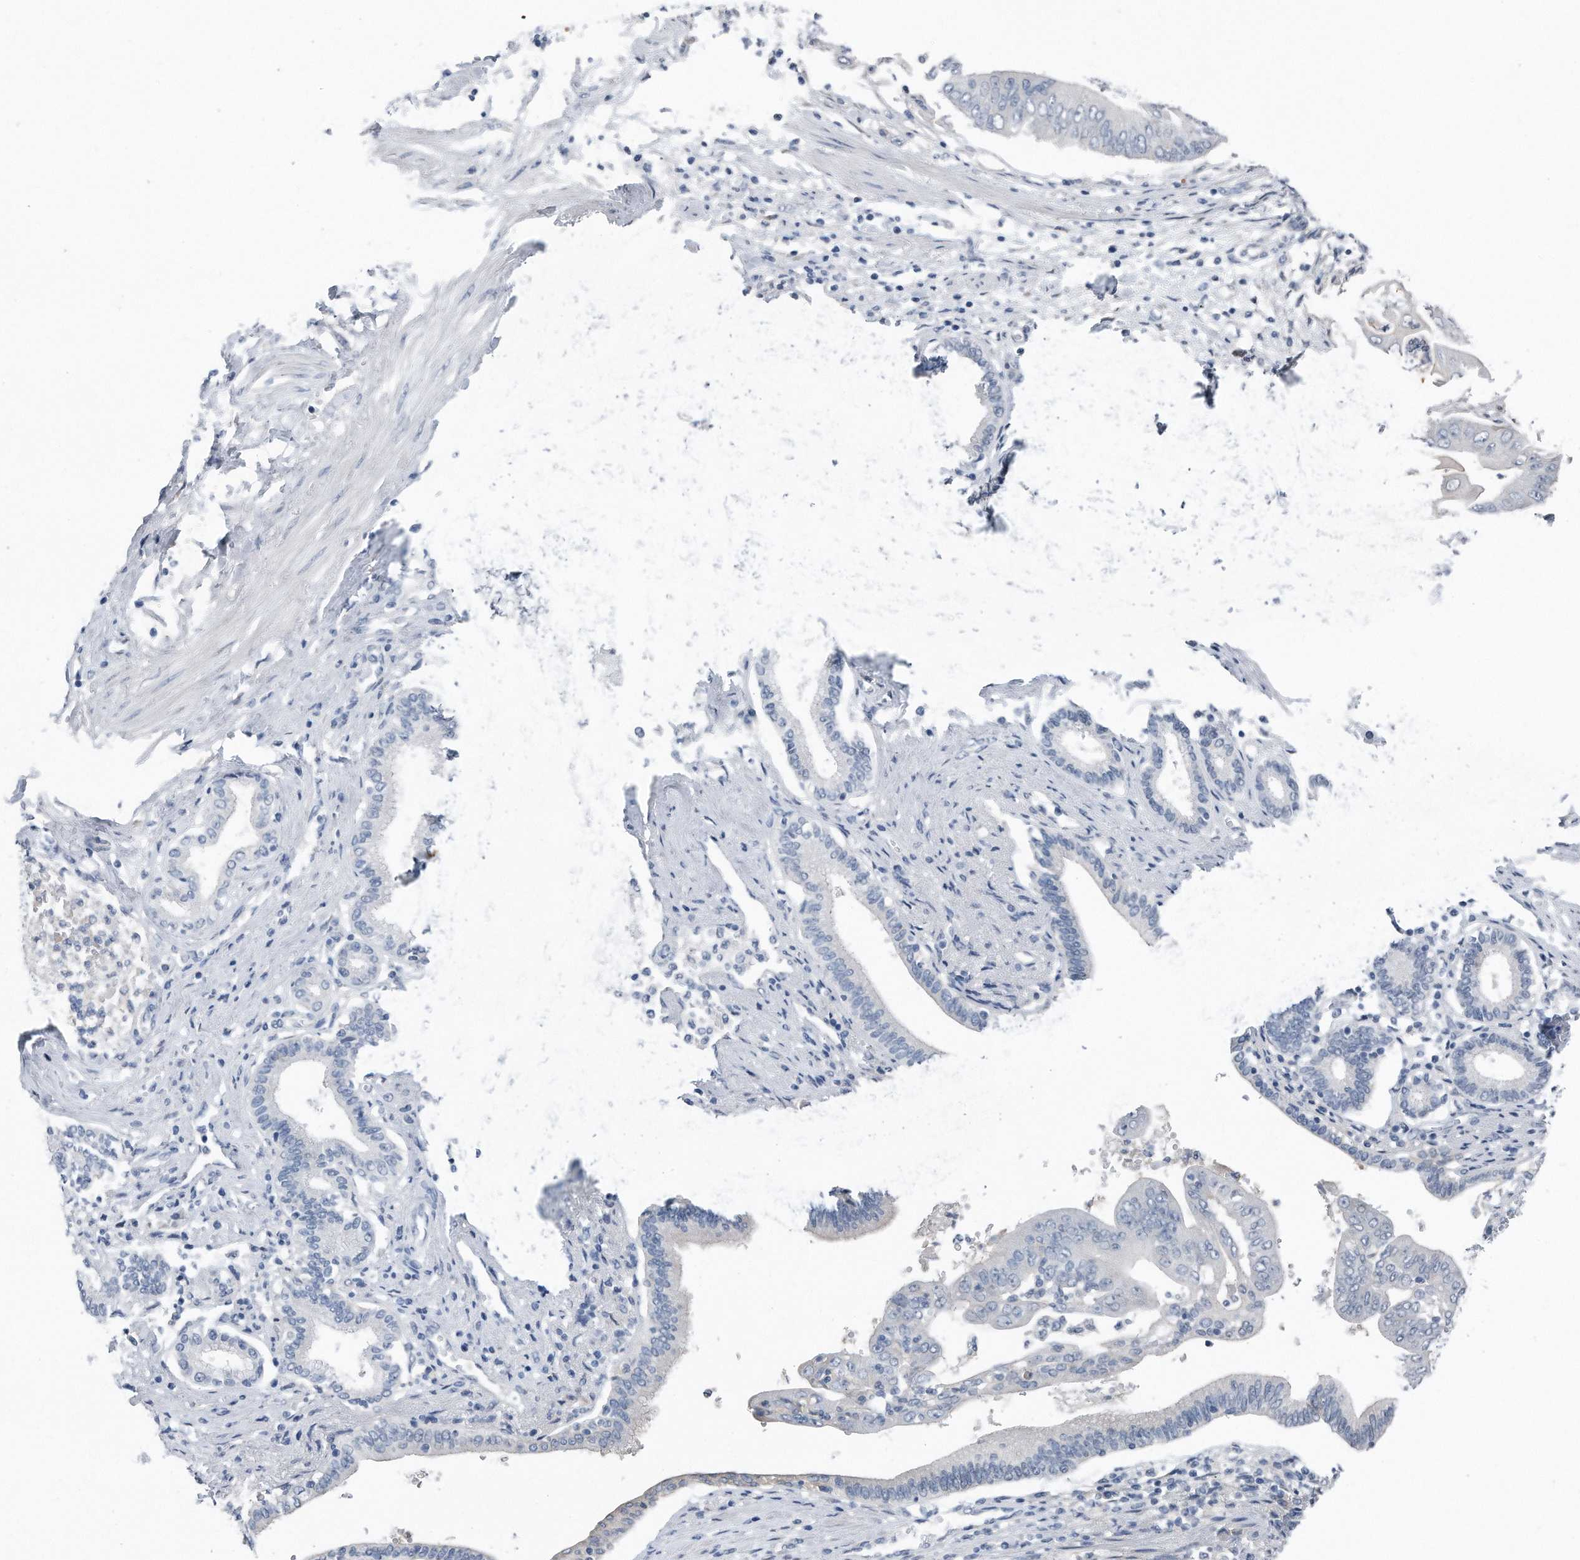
{"staining": {"intensity": "negative", "quantity": "none", "location": "none"}, "tissue": "pancreatic cancer", "cell_type": "Tumor cells", "image_type": "cancer", "snomed": [{"axis": "morphology", "description": "Adenocarcinoma, NOS"}, {"axis": "topography", "description": "Pancreas"}], "caption": "There is no significant expression in tumor cells of pancreatic cancer.", "gene": "YRDC", "patient": {"sex": "female", "age": 77}}